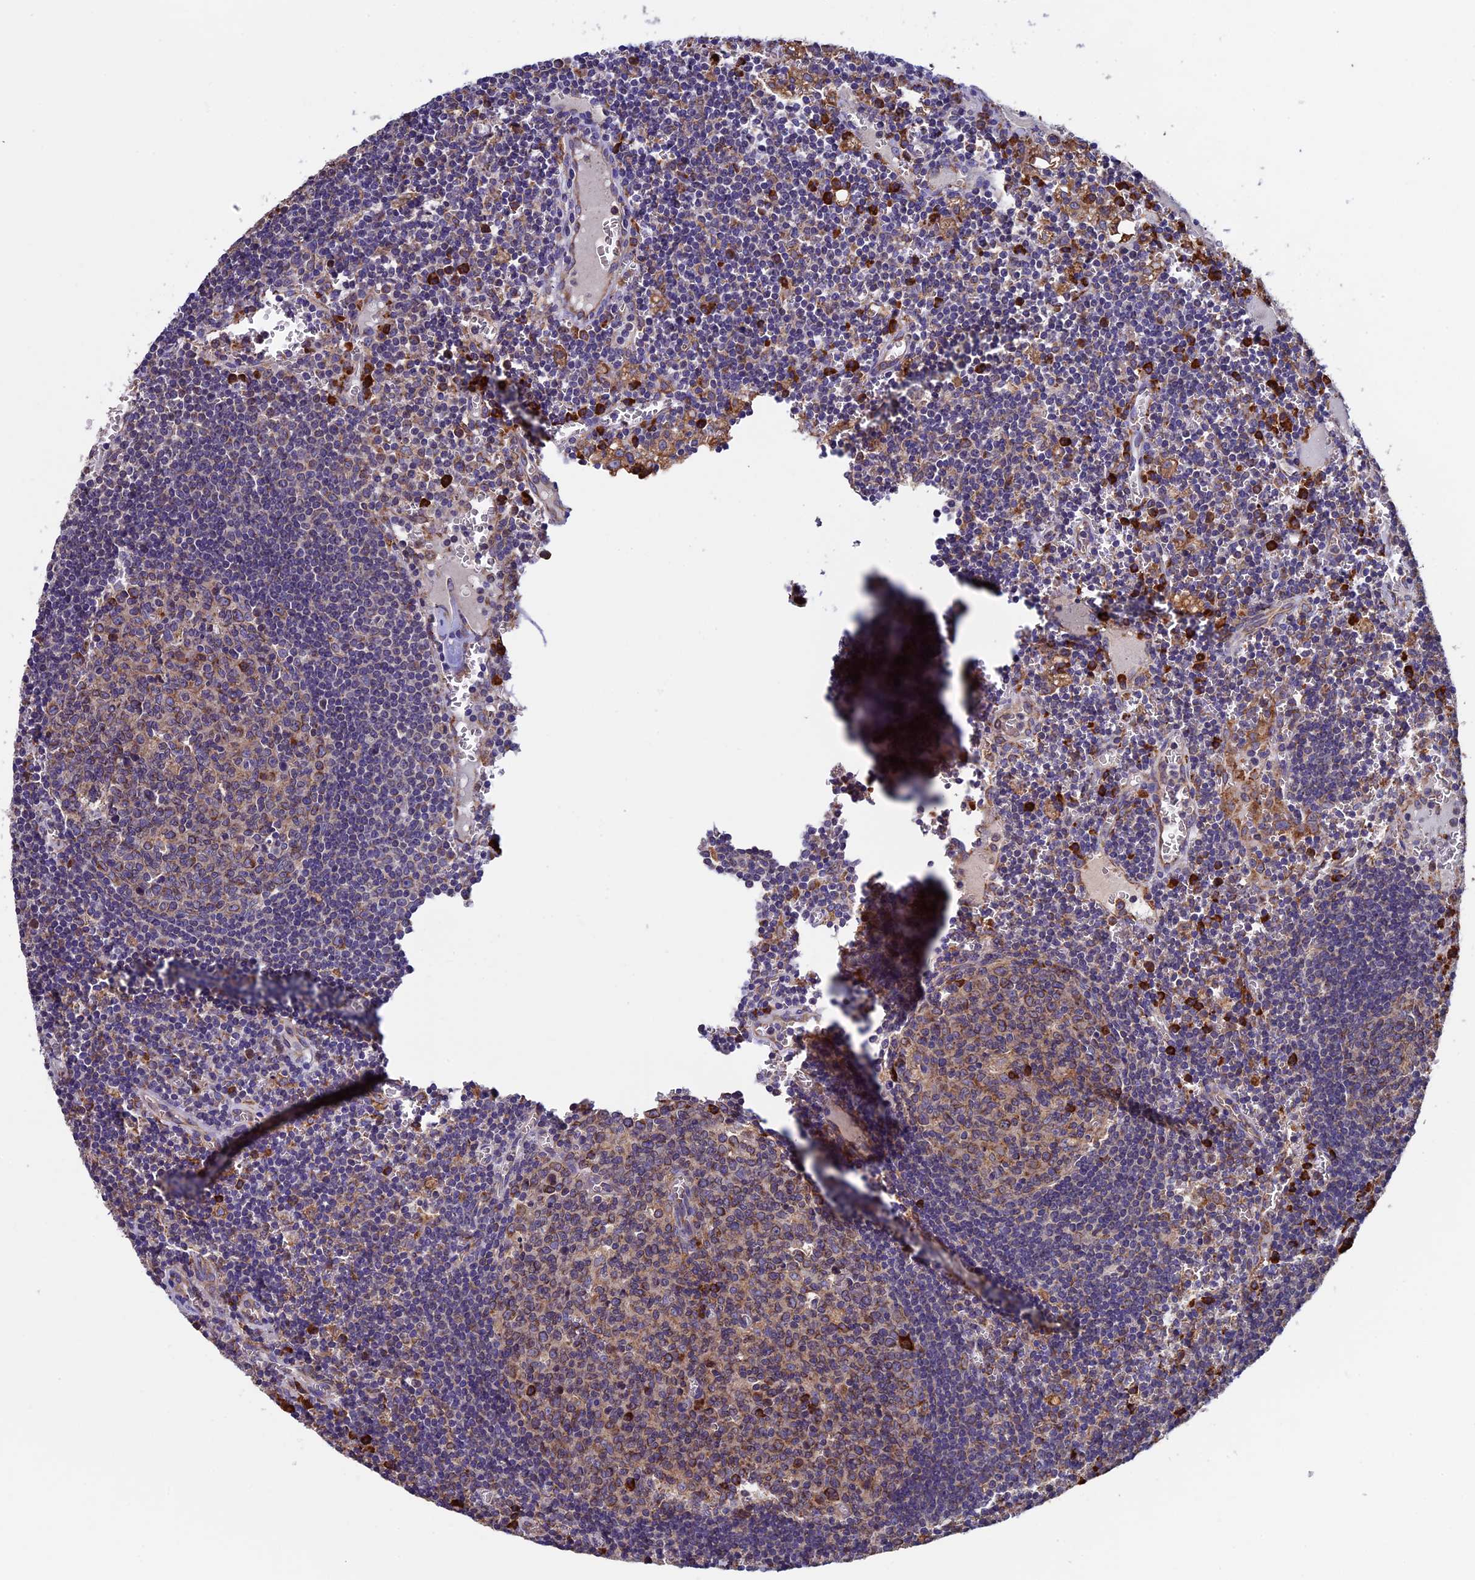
{"staining": {"intensity": "moderate", "quantity": "25%-75%", "location": "cytoplasmic/membranous"}, "tissue": "lymph node", "cell_type": "Germinal center cells", "image_type": "normal", "snomed": [{"axis": "morphology", "description": "Normal tissue, NOS"}, {"axis": "topography", "description": "Lymph node"}], "caption": "Human lymph node stained for a protein (brown) demonstrates moderate cytoplasmic/membranous positive expression in about 25%-75% of germinal center cells.", "gene": "BTBD3", "patient": {"sex": "female", "age": 73}}